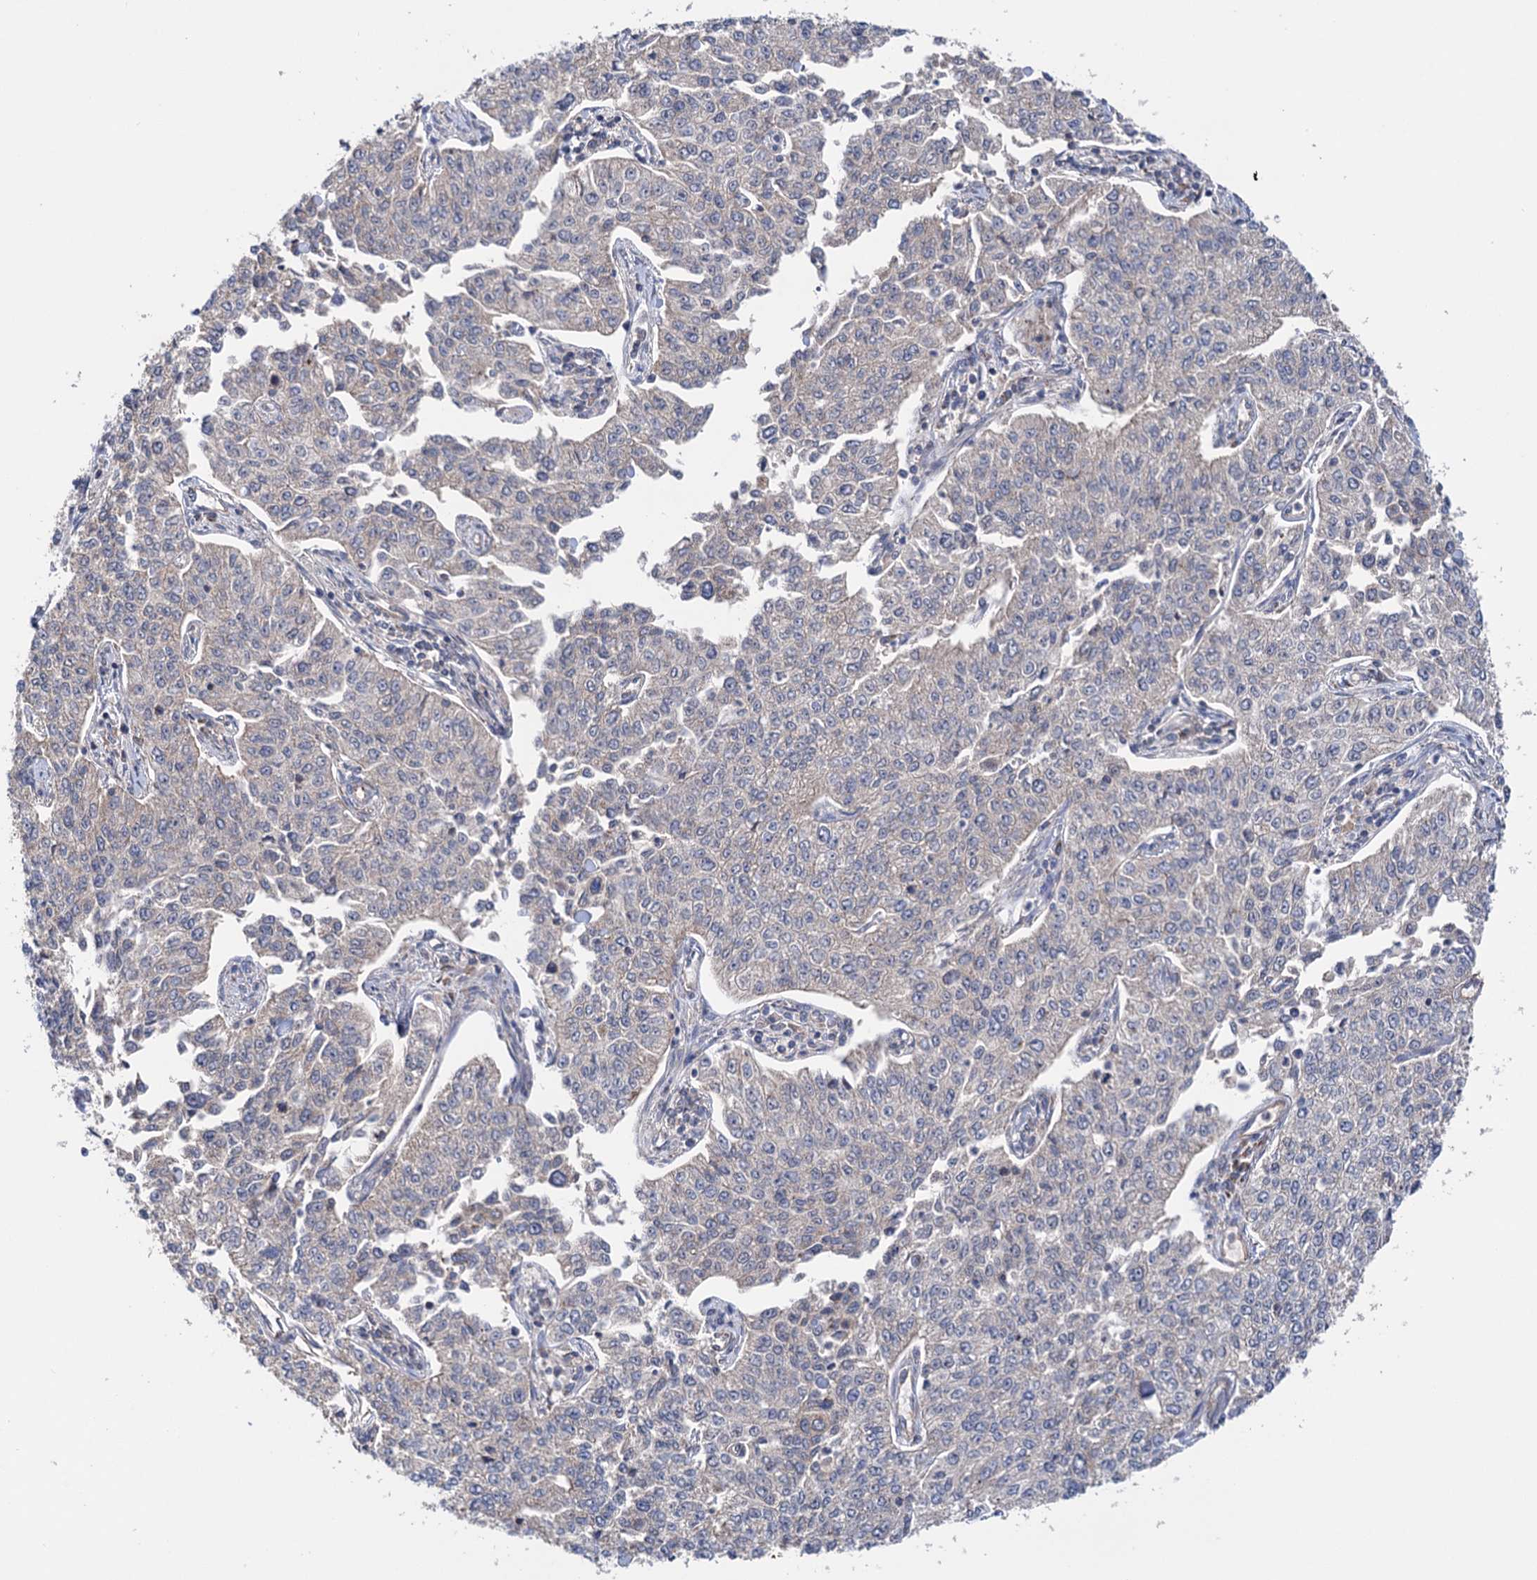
{"staining": {"intensity": "negative", "quantity": "none", "location": "none"}, "tissue": "cervical cancer", "cell_type": "Tumor cells", "image_type": "cancer", "snomed": [{"axis": "morphology", "description": "Squamous cell carcinoma, NOS"}, {"axis": "topography", "description": "Cervix"}], "caption": "The photomicrograph demonstrates no significant staining in tumor cells of cervical squamous cell carcinoma. Brightfield microscopy of IHC stained with DAB (brown) and hematoxylin (blue), captured at high magnification.", "gene": "SUCLA2", "patient": {"sex": "female", "age": 35}}